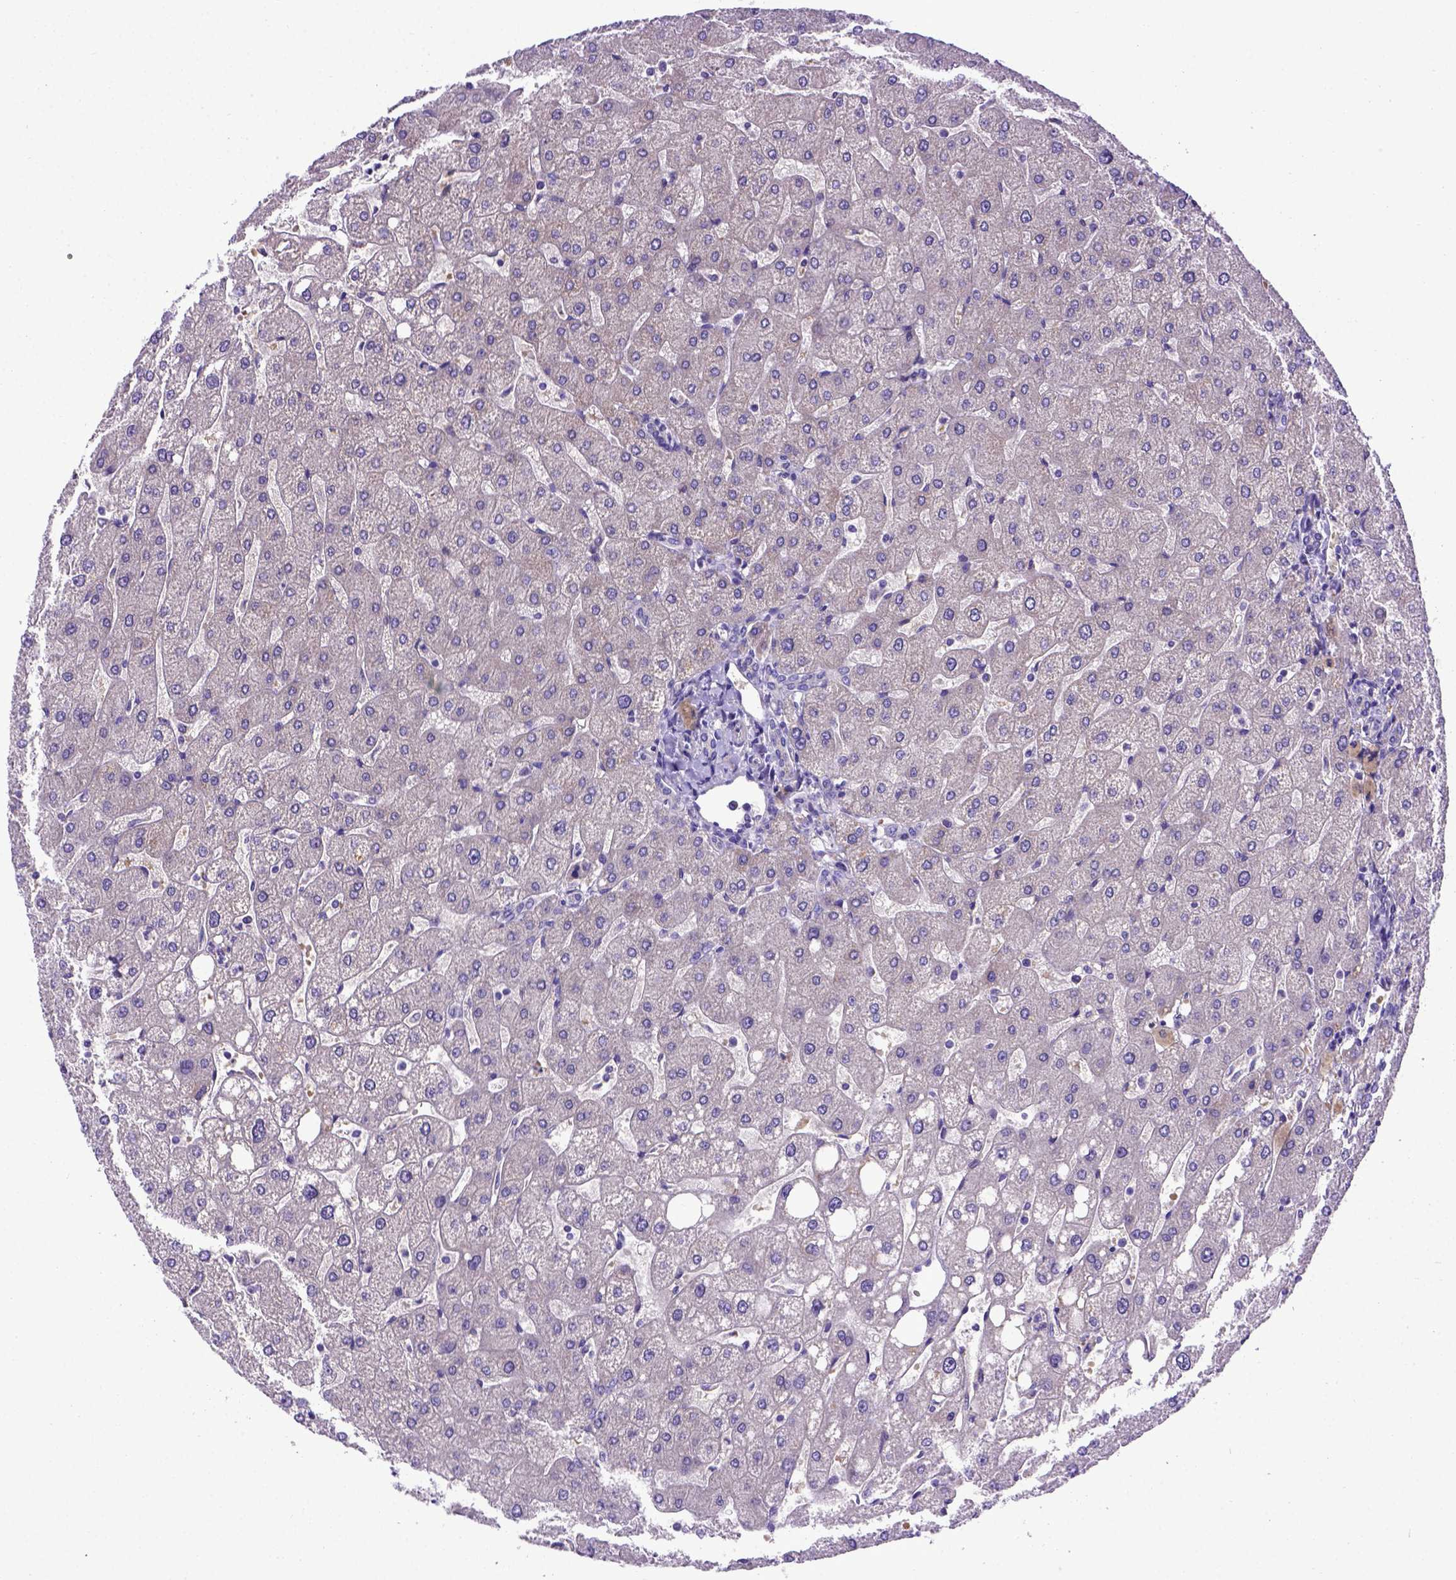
{"staining": {"intensity": "negative", "quantity": "none", "location": "none"}, "tissue": "liver", "cell_type": "Cholangiocytes", "image_type": "normal", "snomed": [{"axis": "morphology", "description": "Normal tissue, NOS"}, {"axis": "topography", "description": "Liver"}], "caption": "Photomicrograph shows no protein staining in cholangiocytes of unremarkable liver. Brightfield microscopy of IHC stained with DAB (brown) and hematoxylin (blue), captured at high magnification.", "gene": "ADAM12", "patient": {"sex": "male", "age": 67}}